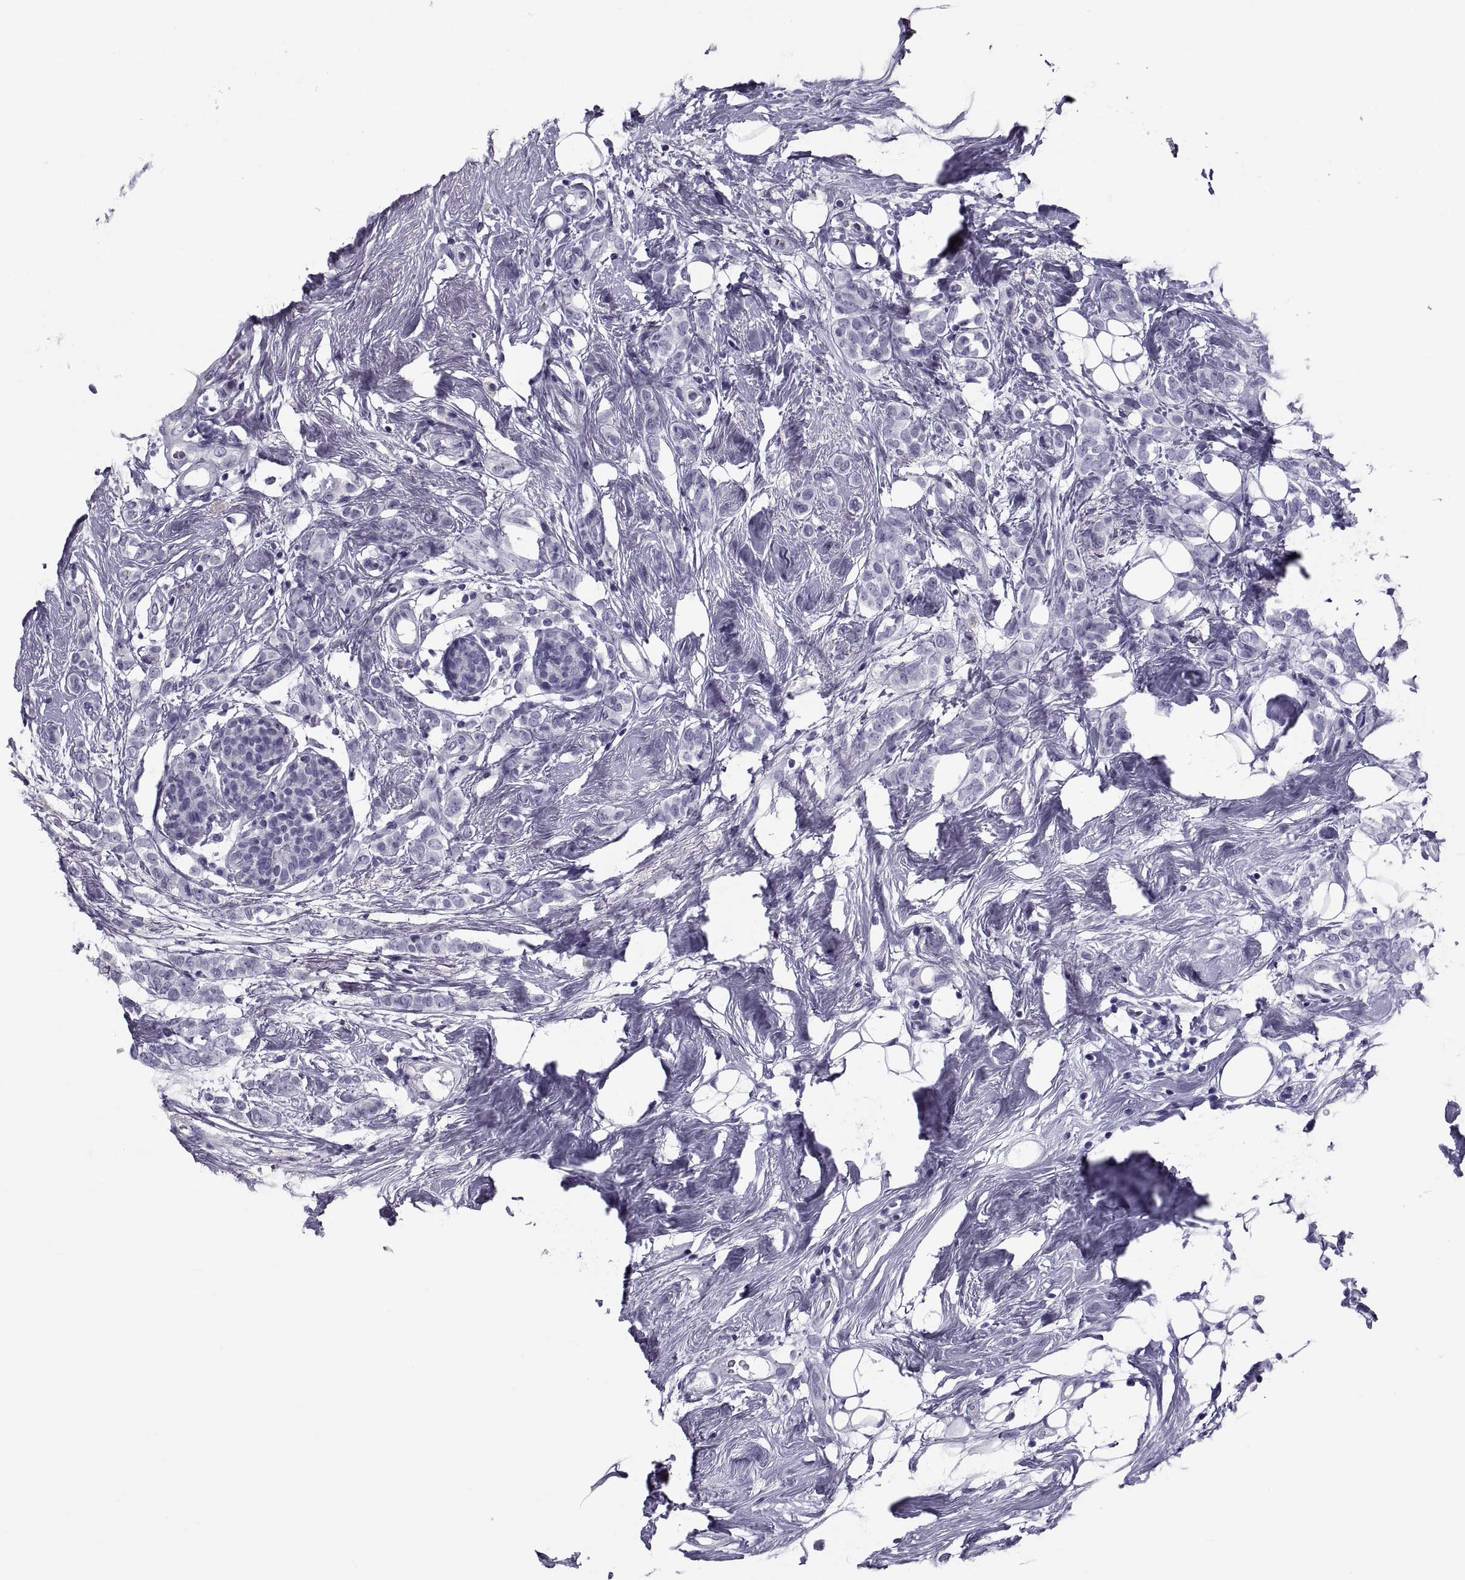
{"staining": {"intensity": "negative", "quantity": "none", "location": "none"}, "tissue": "breast cancer", "cell_type": "Tumor cells", "image_type": "cancer", "snomed": [{"axis": "morphology", "description": "Lobular carcinoma"}, {"axis": "topography", "description": "Breast"}], "caption": "Tumor cells are negative for brown protein staining in breast cancer (lobular carcinoma).", "gene": "CRISP1", "patient": {"sex": "female", "age": 49}}